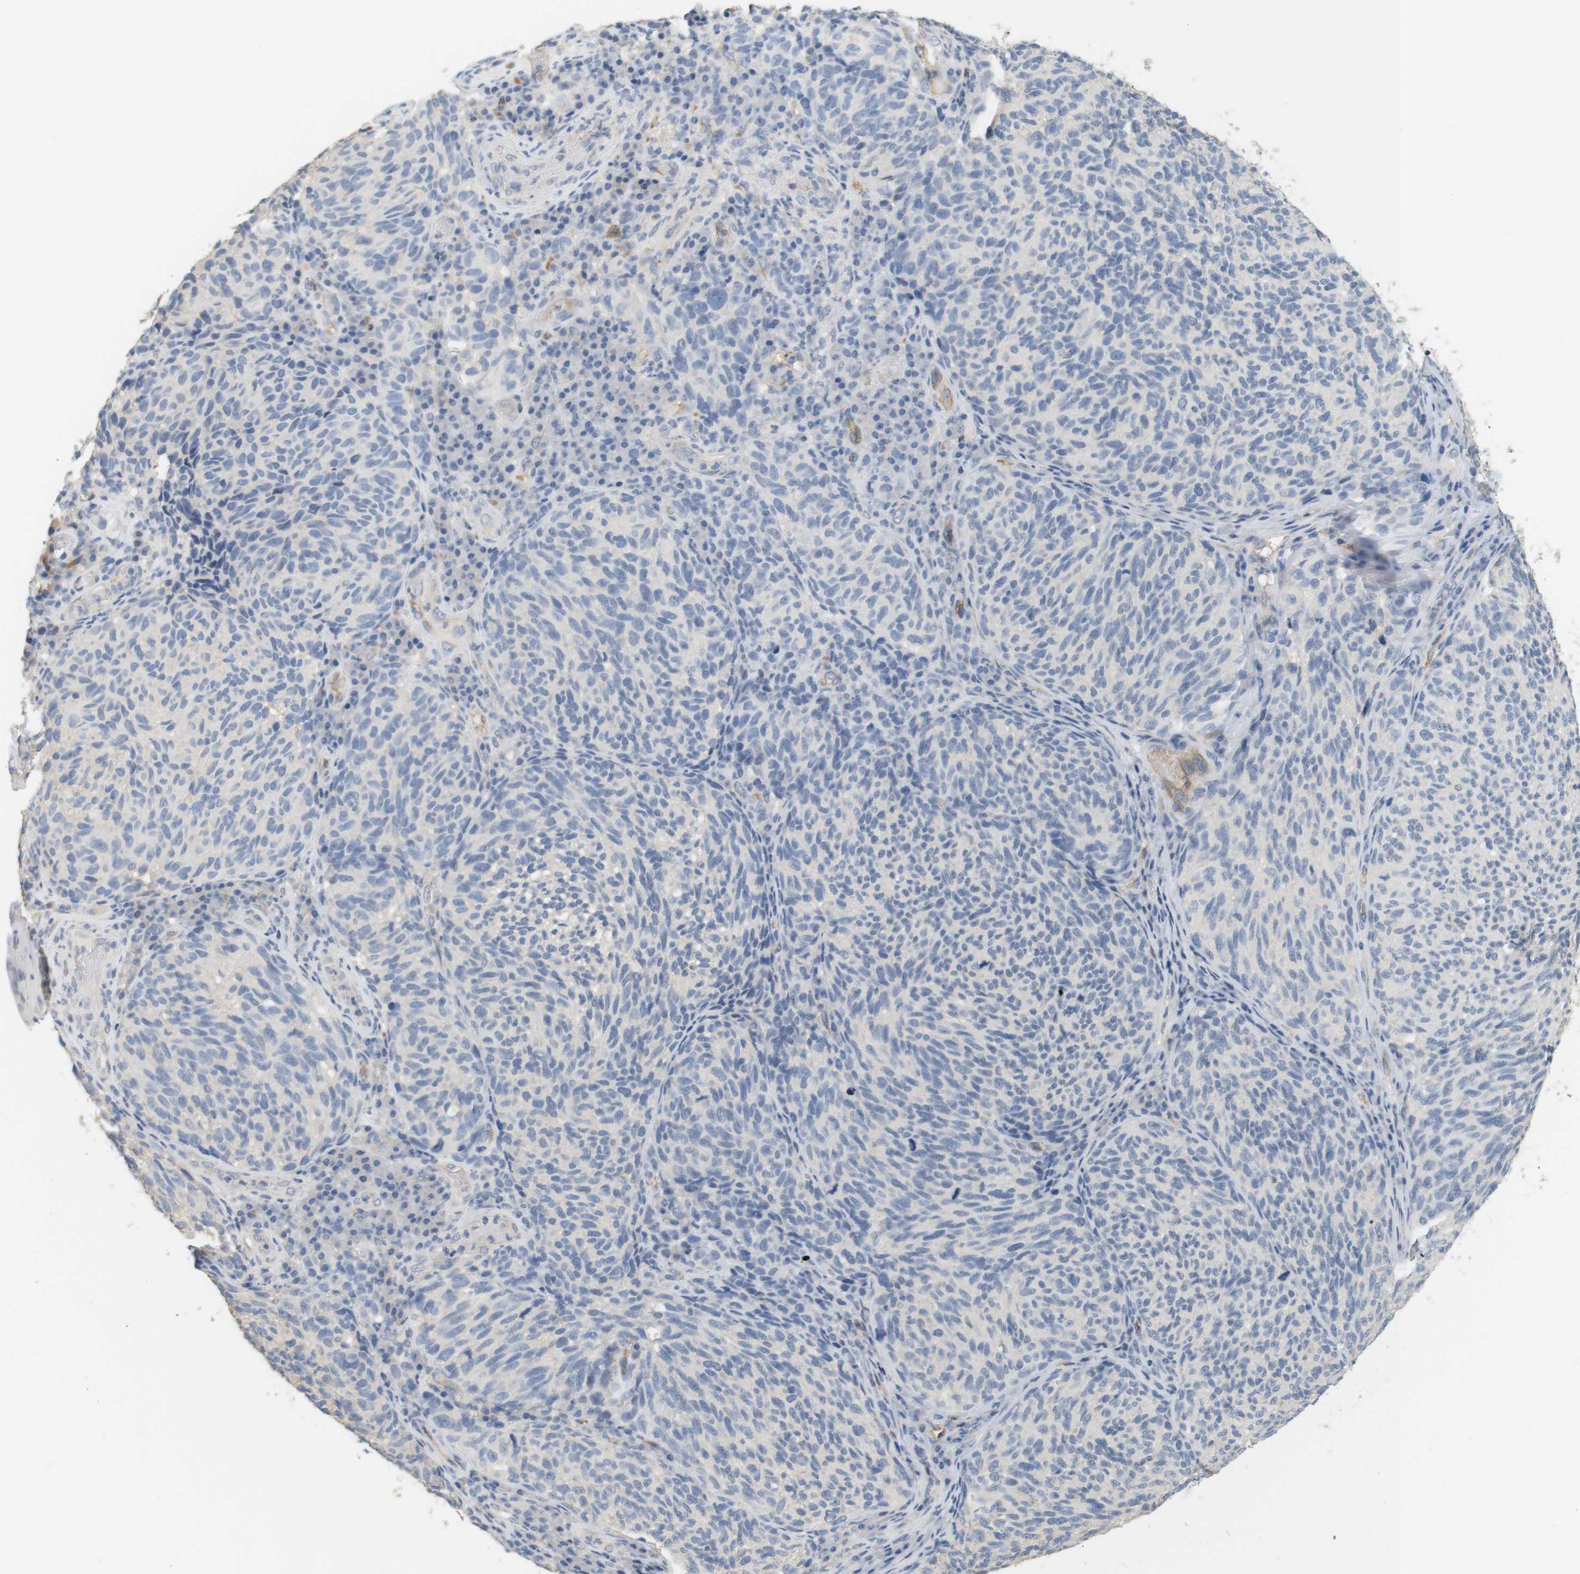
{"staining": {"intensity": "negative", "quantity": "none", "location": "none"}, "tissue": "melanoma", "cell_type": "Tumor cells", "image_type": "cancer", "snomed": [{"axis": "morphology", "description": "Malignant melanoma, NOS"}, {"axis": "topography", "description": "Skin"}], "caption": "Tumor cells are negative for brown protein staining in malignant melanoma.", "gene": "OSR1", "patient": {"sex": "female", "age": 73}}